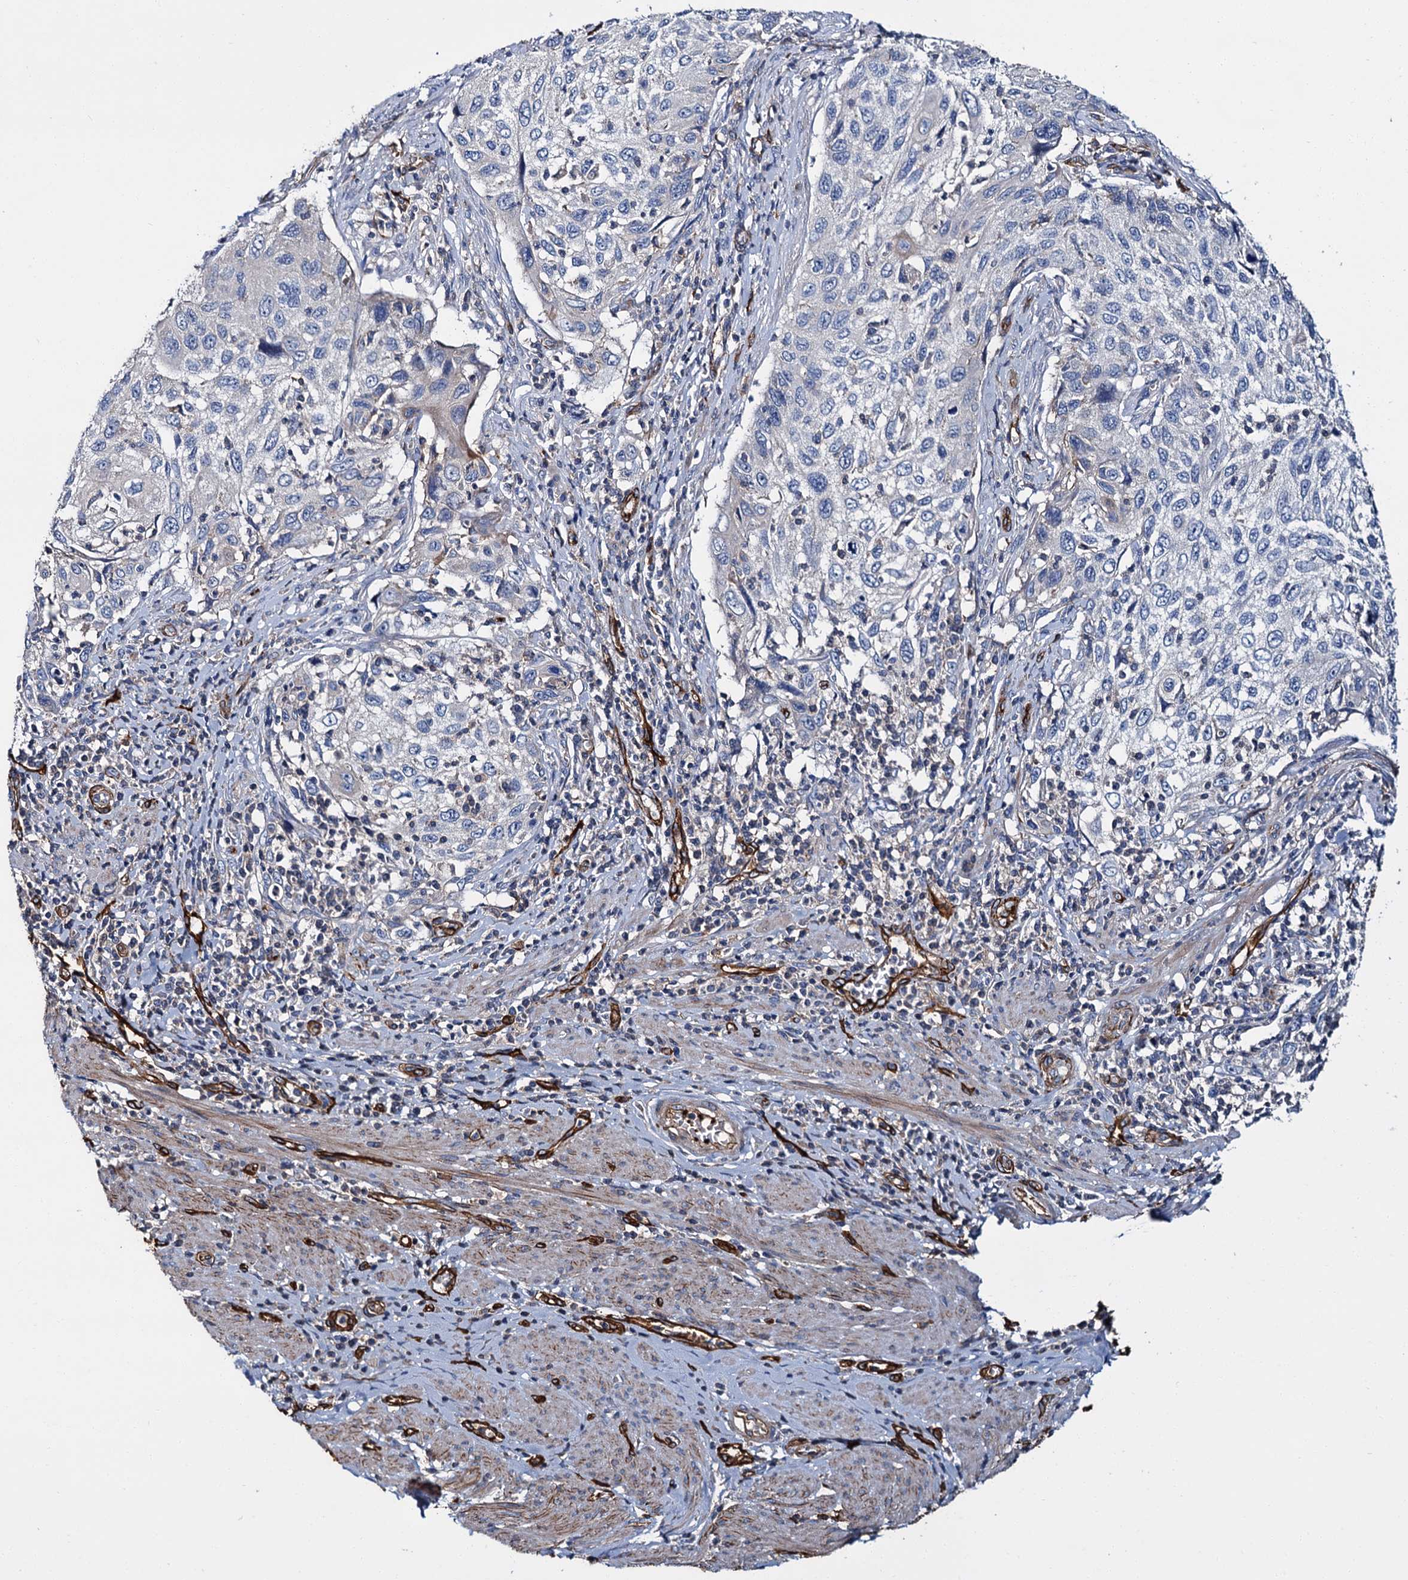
{"staining": {"intensity": "negative", "quantity": "none", "location": "none"}, "tissue": "cervical cancer", "cell_type": "Tumor cells", "image_type": "cancer", "snomed": [{"axis": "morphology", "description": "Squamous cell carcinoma, NOS"}, {"axis": "topography", "description": "Cervix"}], "caption": "Cervical squamous cell carcinoma was stained to show a protein in brown. There is no significant positivity in tumor cells. (DAB immunohistochemistry (IHC) with hematoxylin counter stain).", "gene": "CACNA1C", "patient": {"sex": "female", "age": 70}}